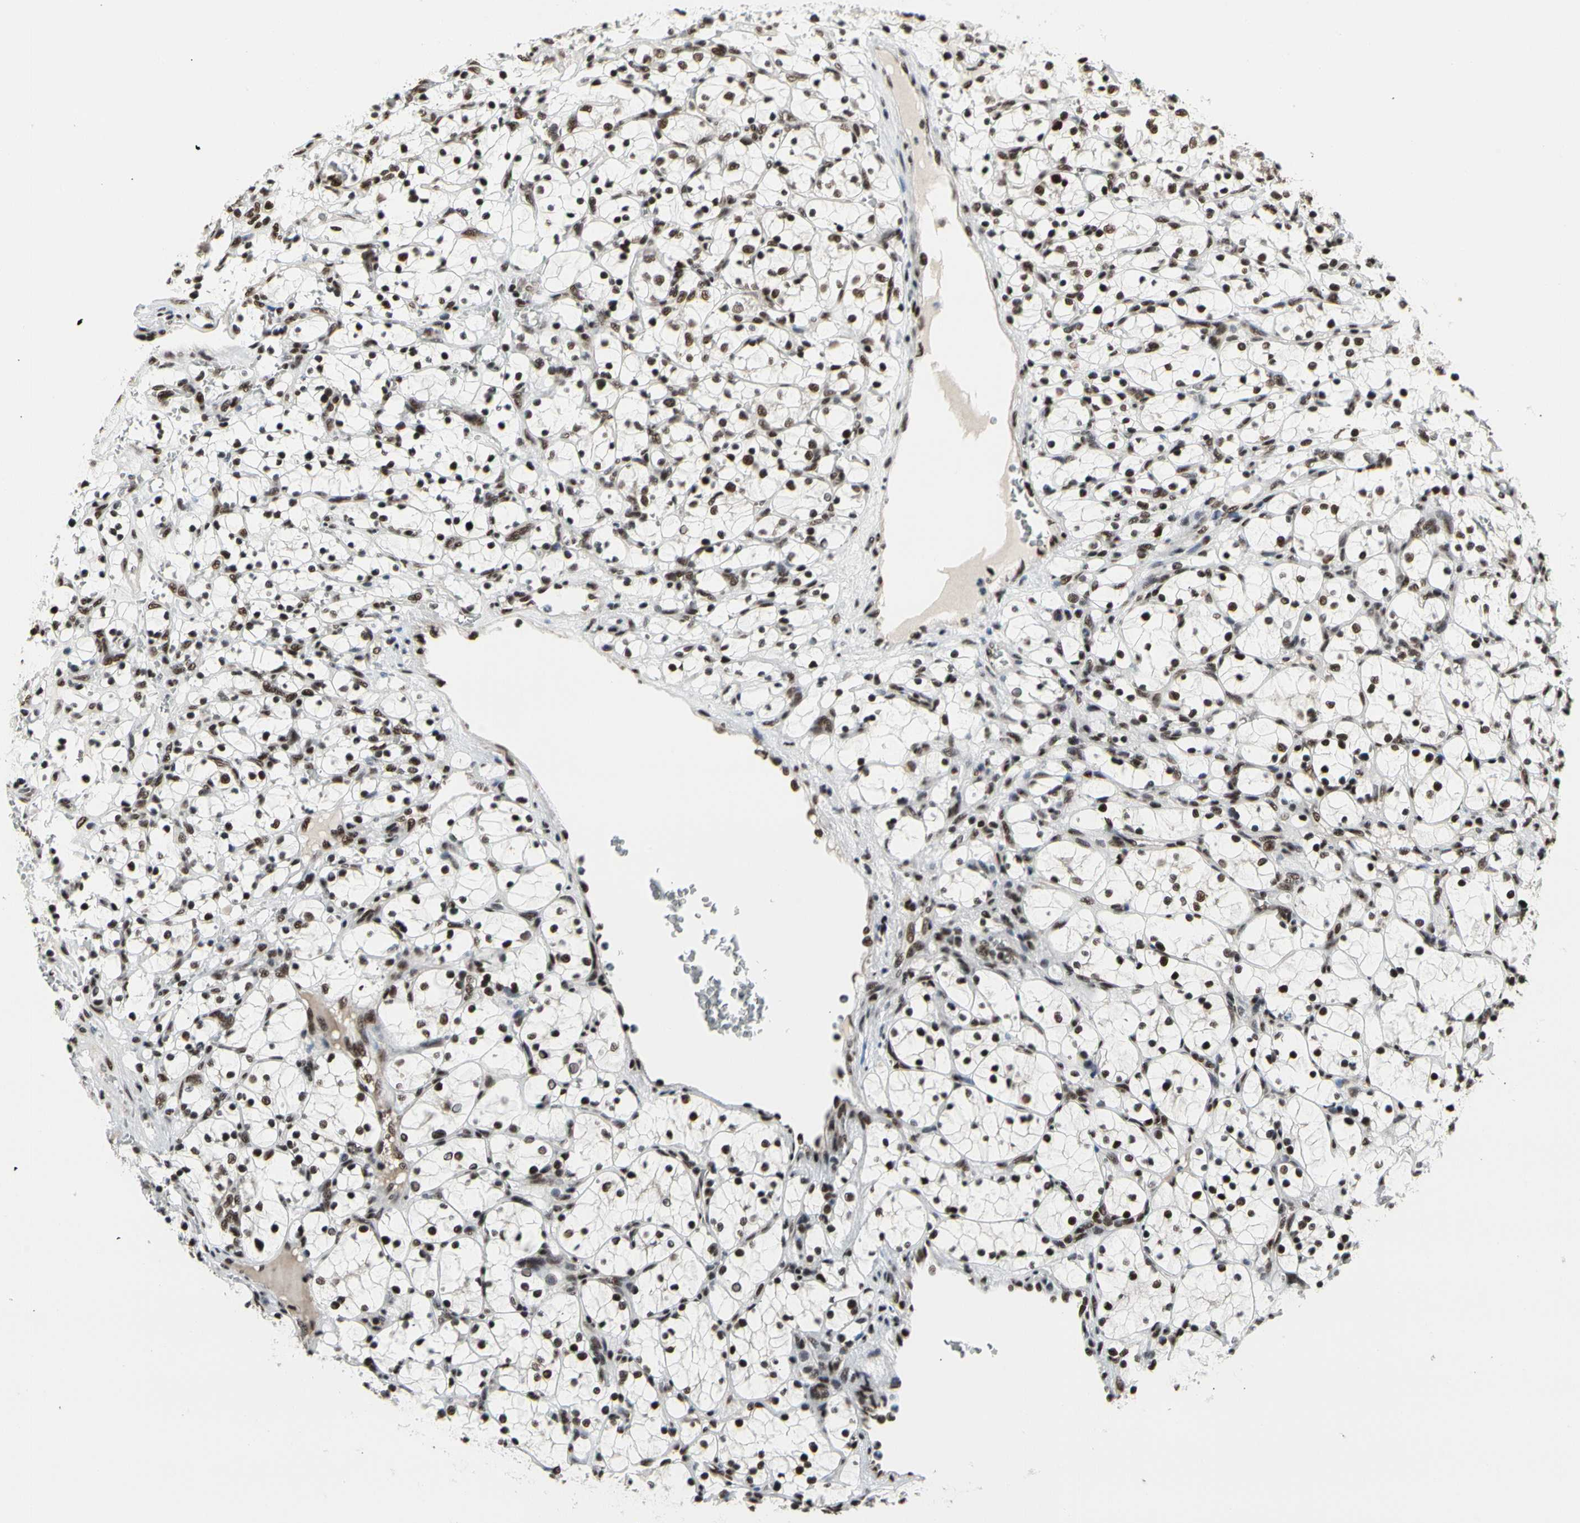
{"staining": {"intensity": "strong", "quantity": ">75%", "location": "nuclear"}, "tissue": "renal cancer", "cell_type": "Tumor cells", "image_type": "cancer", "snomed": [{"axis": "morphology", "description": "Adenocarcinoma, NOS"}, {"axis": "topography", "description": "Kidney"}], "caption": "IHC of human renal cancer (adenocarcinoma) shows high levels of strong nuclear staining in approximately >75% of tumor cells.", "gene": "SRSF11", "patient": {"sex": "female", "age": 69}}